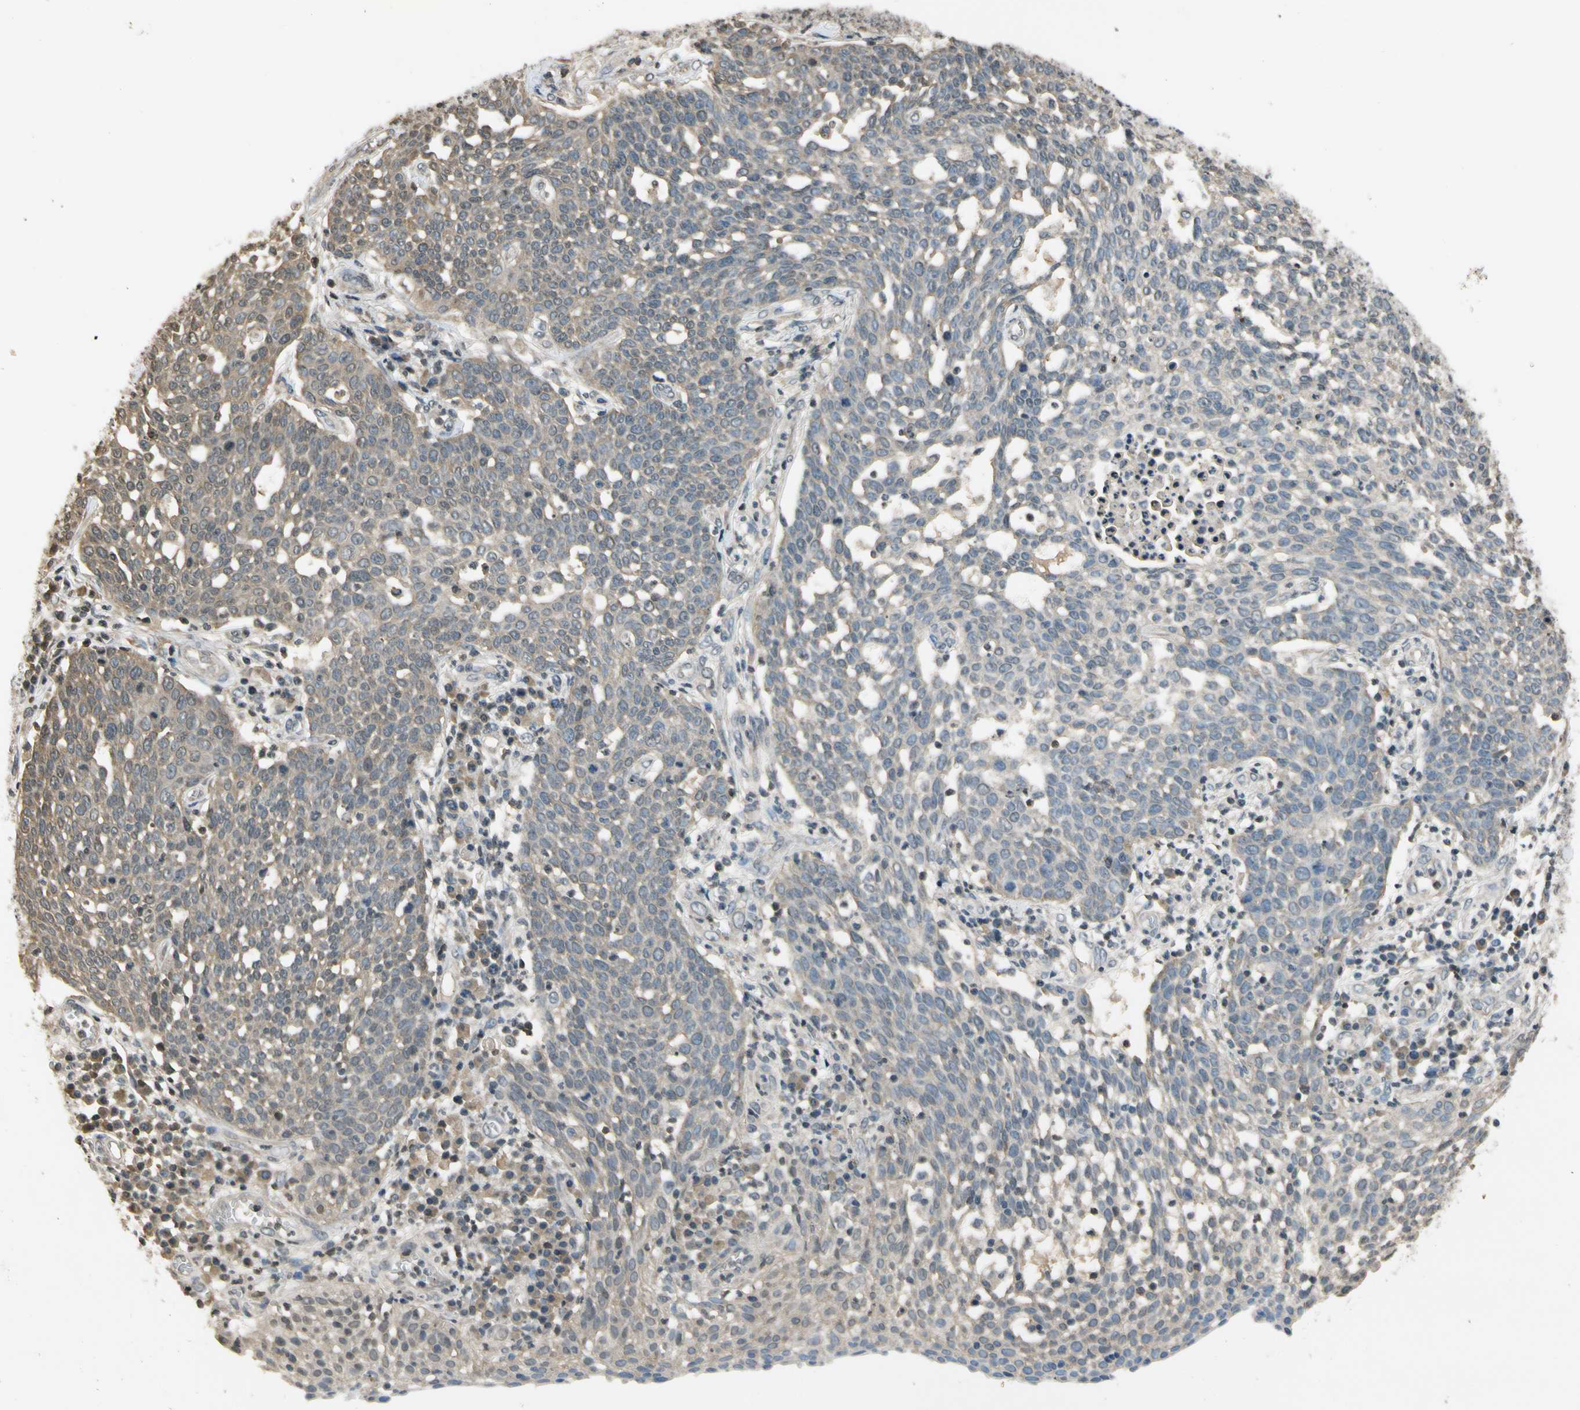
{"staining": {"intensity": "weak", "quantity": ">75%", "location": "cytoplasmic/membranous"}, "tissue": "cervical cancer", "cell_type": "Tumor cells", "image_type": "cancer", "snomed": [{"axis": "morphology", "description": "Squamous cell carcinoma, NOS"}, {"axis": "topography", "description": "Cervix"}], "caption": "Protein staining by immunohistochemistry (IHC) exhibits weak cytoplasmic/membranous staining in about >75% of tumor cells in squamous cell carcinoma (cervical).", "gene": "SOD1", "patient": {"sex": "female", "age": 34}}